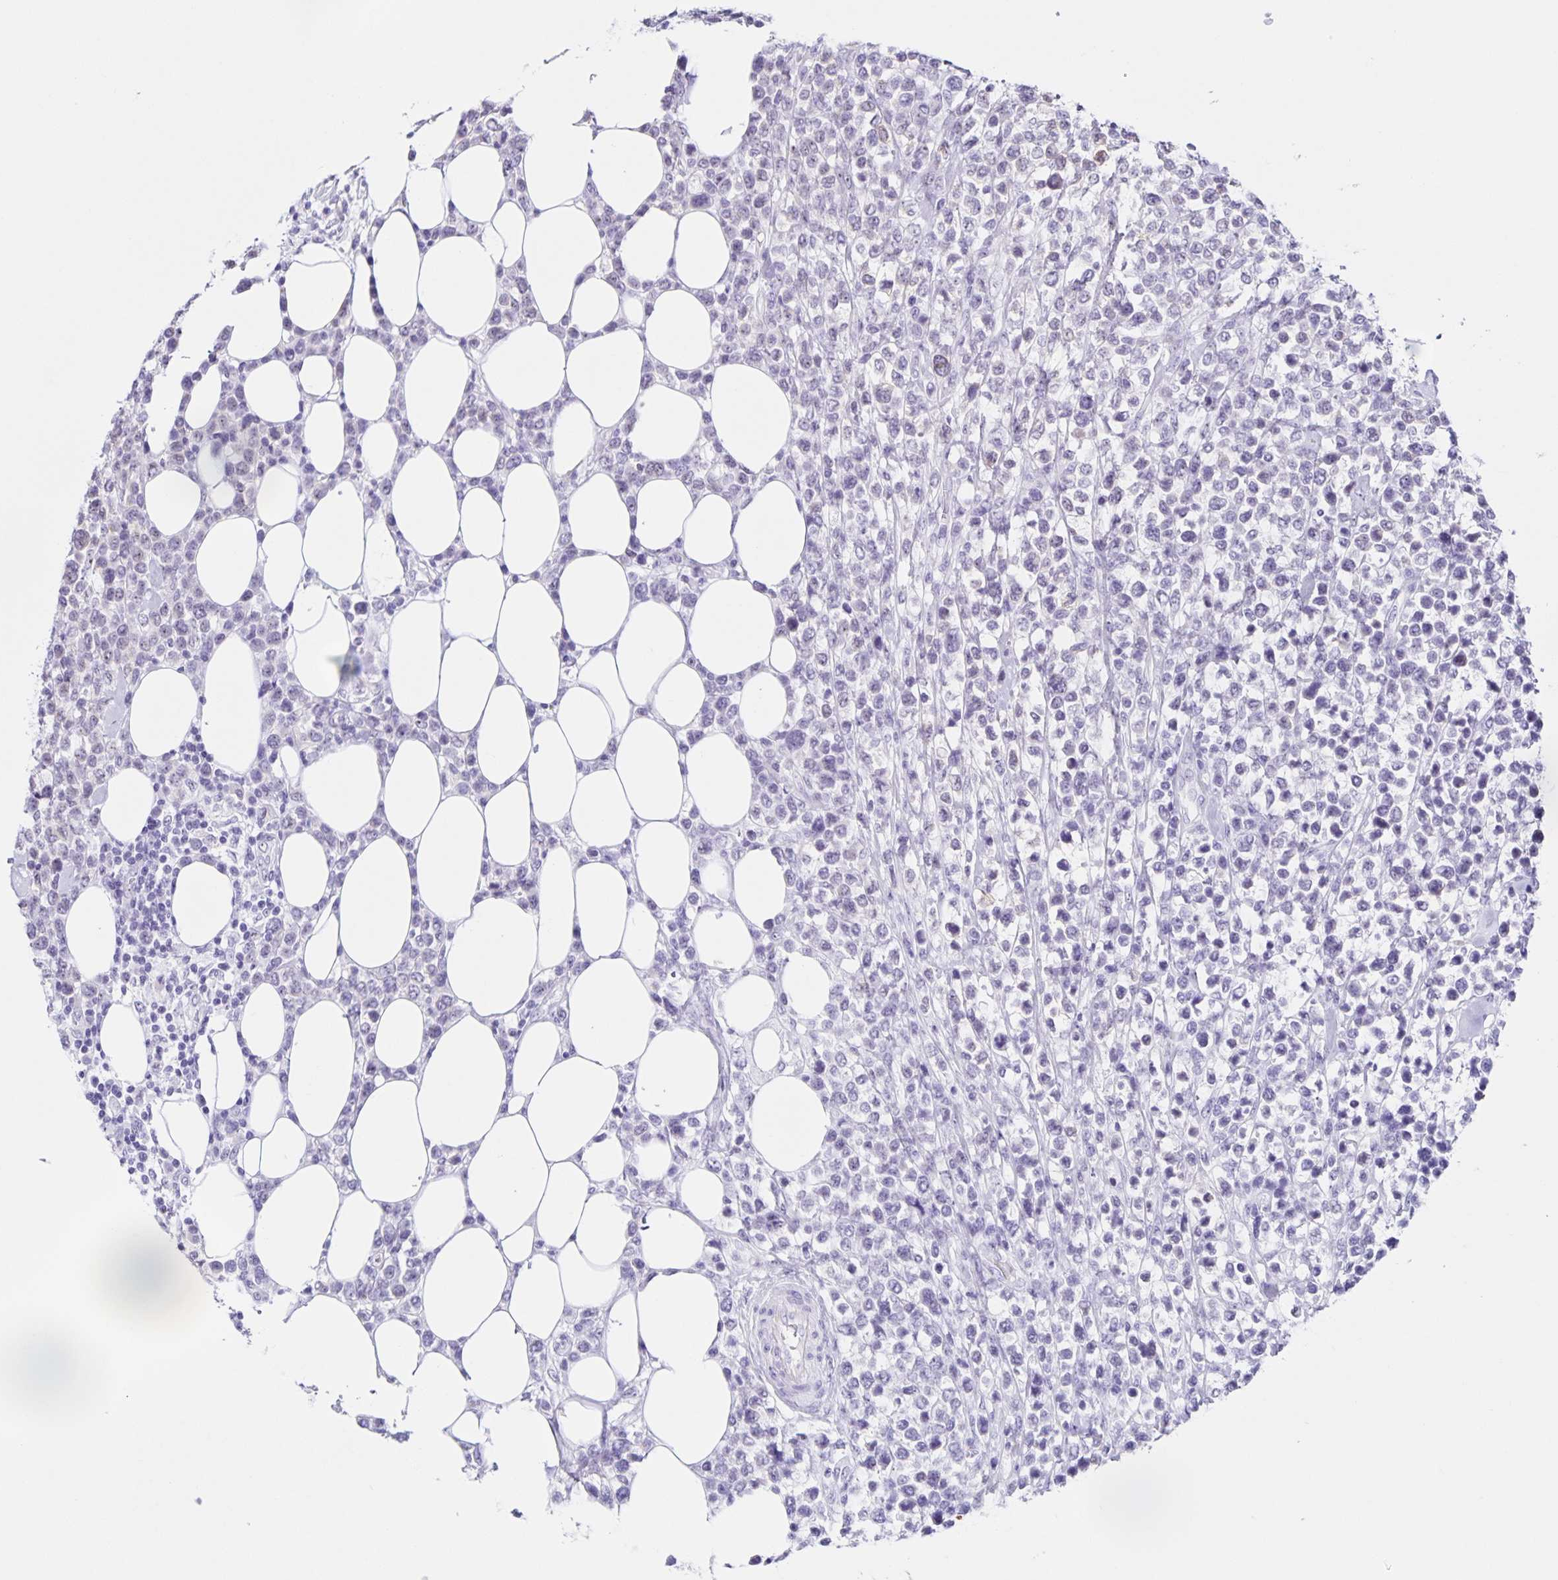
{"staining": {"intensity": "negative", "quantity": "none", "location": "none"}, "tissue": "lymphoma", "cell_type": "Tumor cells", "image_type": "cancer", "snomed": [{"axis": "morphology", "description": "Malignant lymphoma, non-Hodgkin's type, High grade"}, {"axis": "topography", "description": "Soft tissue"}], "caption": "This is a micrograph of immunohistochemistry (IHC) staining of high-grade malignant lymphoma, non-Hodgkin's type, which shows no staining in tumor cells.", "gene": "FAM170A", "patient": {"sex": "female", "age": 56}}